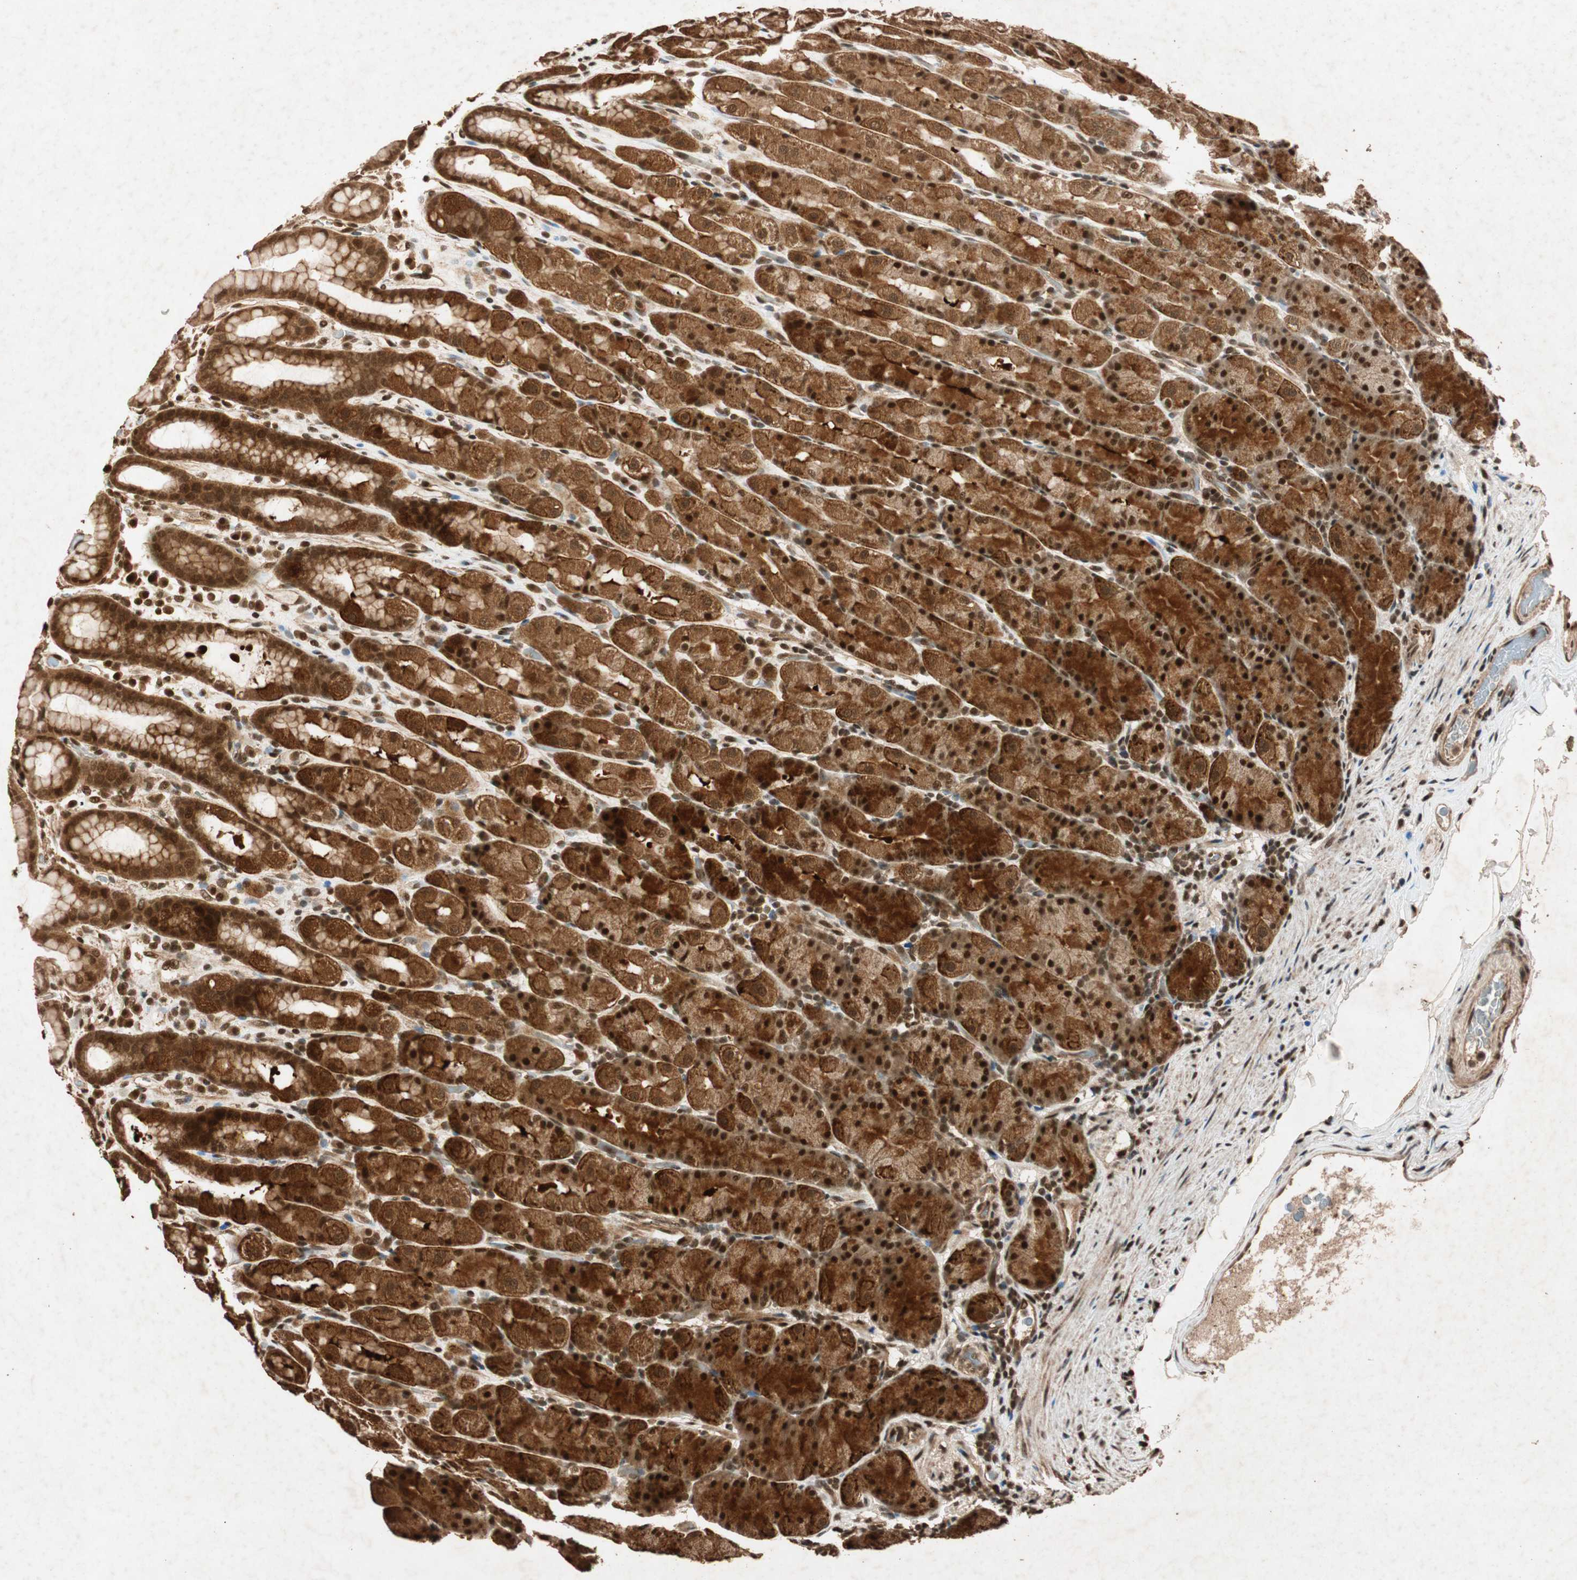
{"staining": {"intensity": "moderate", "quantity": ">75%", "location": "cytoplasmic/membranous,nuclear"}, "tissue": "stomach", "cell_type": "Glandular cells", "image_type": "normal", "snomed": [{"axis": "morphology", "description": "Normal tissue, NOS"}, {"axis": "topography", "description": "Stomach, upper"}], "caption": "Immunohistochemical staining of unremarkable human stomach demonstrates >75% levels of moderate cytoplasmic/membranous,nuclear protein positivity in approximately >75% of glandular cells.", "gene": "ALKBH5", "patient": {"sex": "male", "age": 68}}